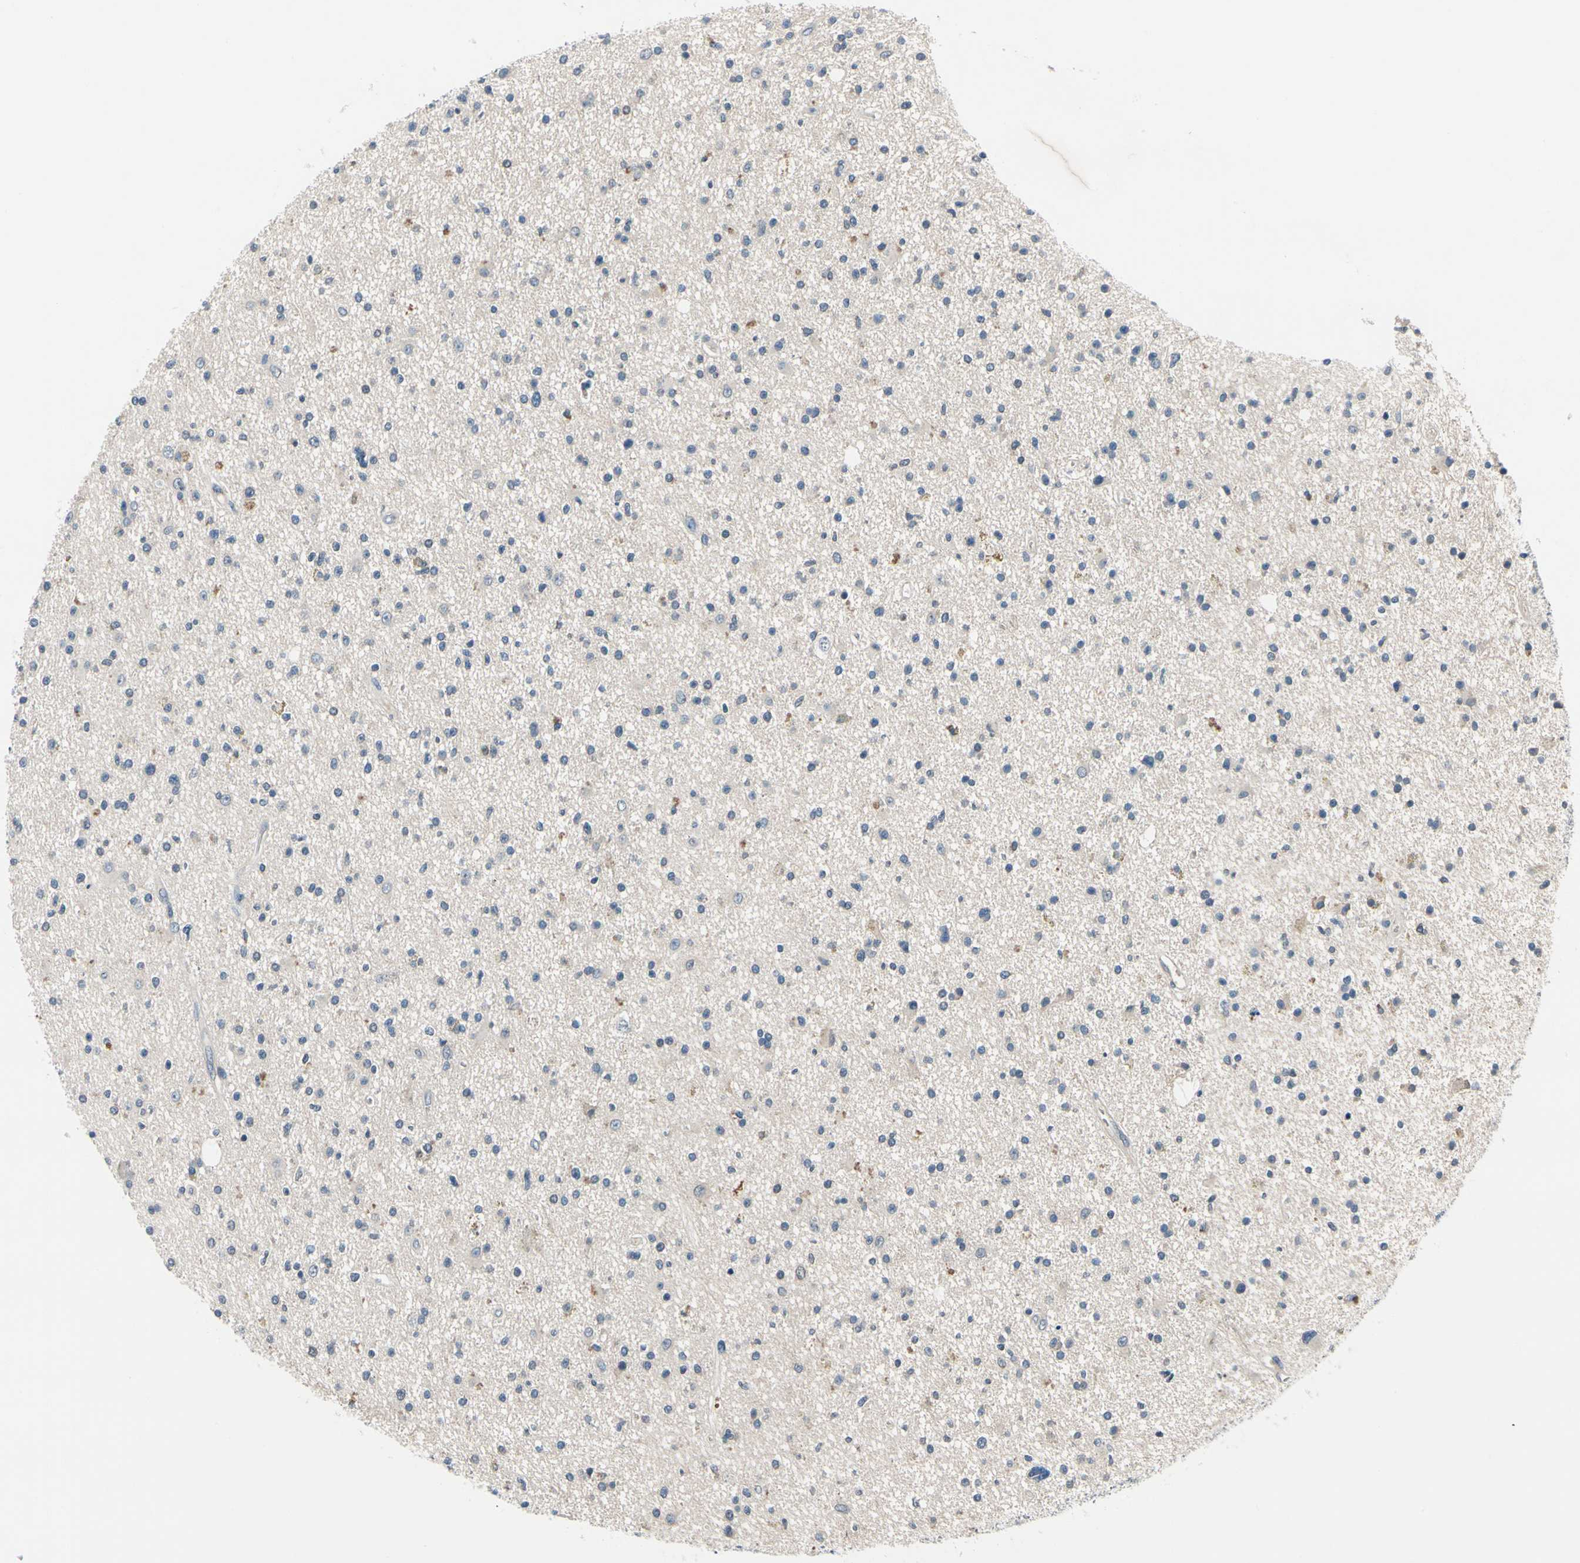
{"staining": {"intensity": "weak", "quantity": "<25%", "location": "cytoplasmic/membranous"}, "tissue": "glioma", "cell_type": "Tumor cells", "image_type": "cancer", "snomed": [{"axis": "morphology", "description": "Glioma, malignant, High grade"}, {"axis": "topography", "description": "Brain"}], "caption": "Immunohistochemical staining of human malignant high-grade glioma exhibits no significant expression in tumor cells.", "gene": "SELENOK", "patient": {"sex": "male", "age": 33}}